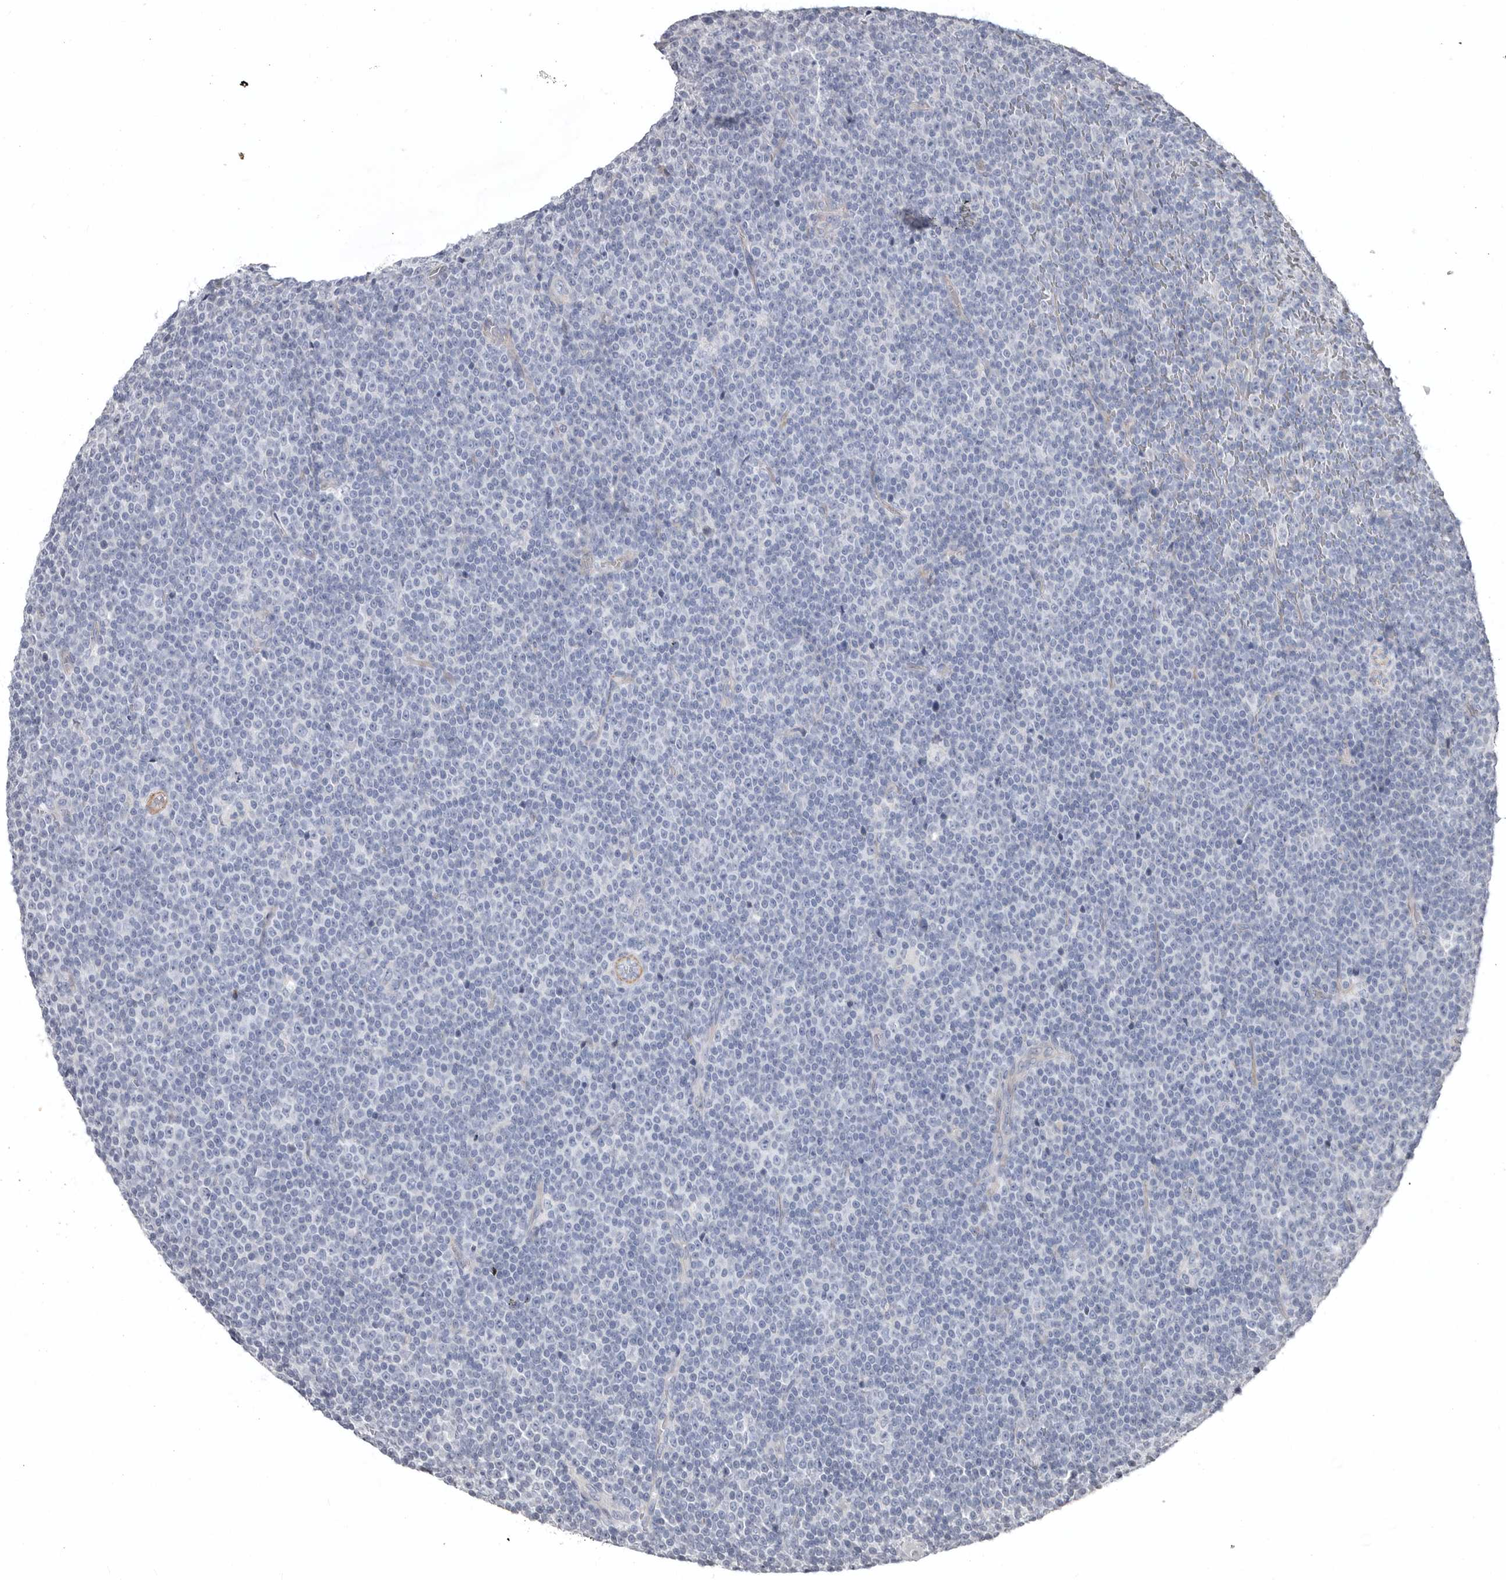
{"staining": {"intensity": "negative", "quantity": "none", "location": "none"}, "tissue": "lymphoma", "cell_type": "Tumor cells", "image_type": "cancer", "snomed": [{"axis": "morphology", "description": "Malignant lymphoma, non-Hodgkin's type, Low grade"}, {"axis": "topography", "description": "Lymph node"}], "caption": "A high-resolution micrograph shows immunohistochemistry staining of lymphoma, which shows no significant positivity in tumor cells.", "gene": "ZNF114", "patient": {"sex": "female", "age": 67}}